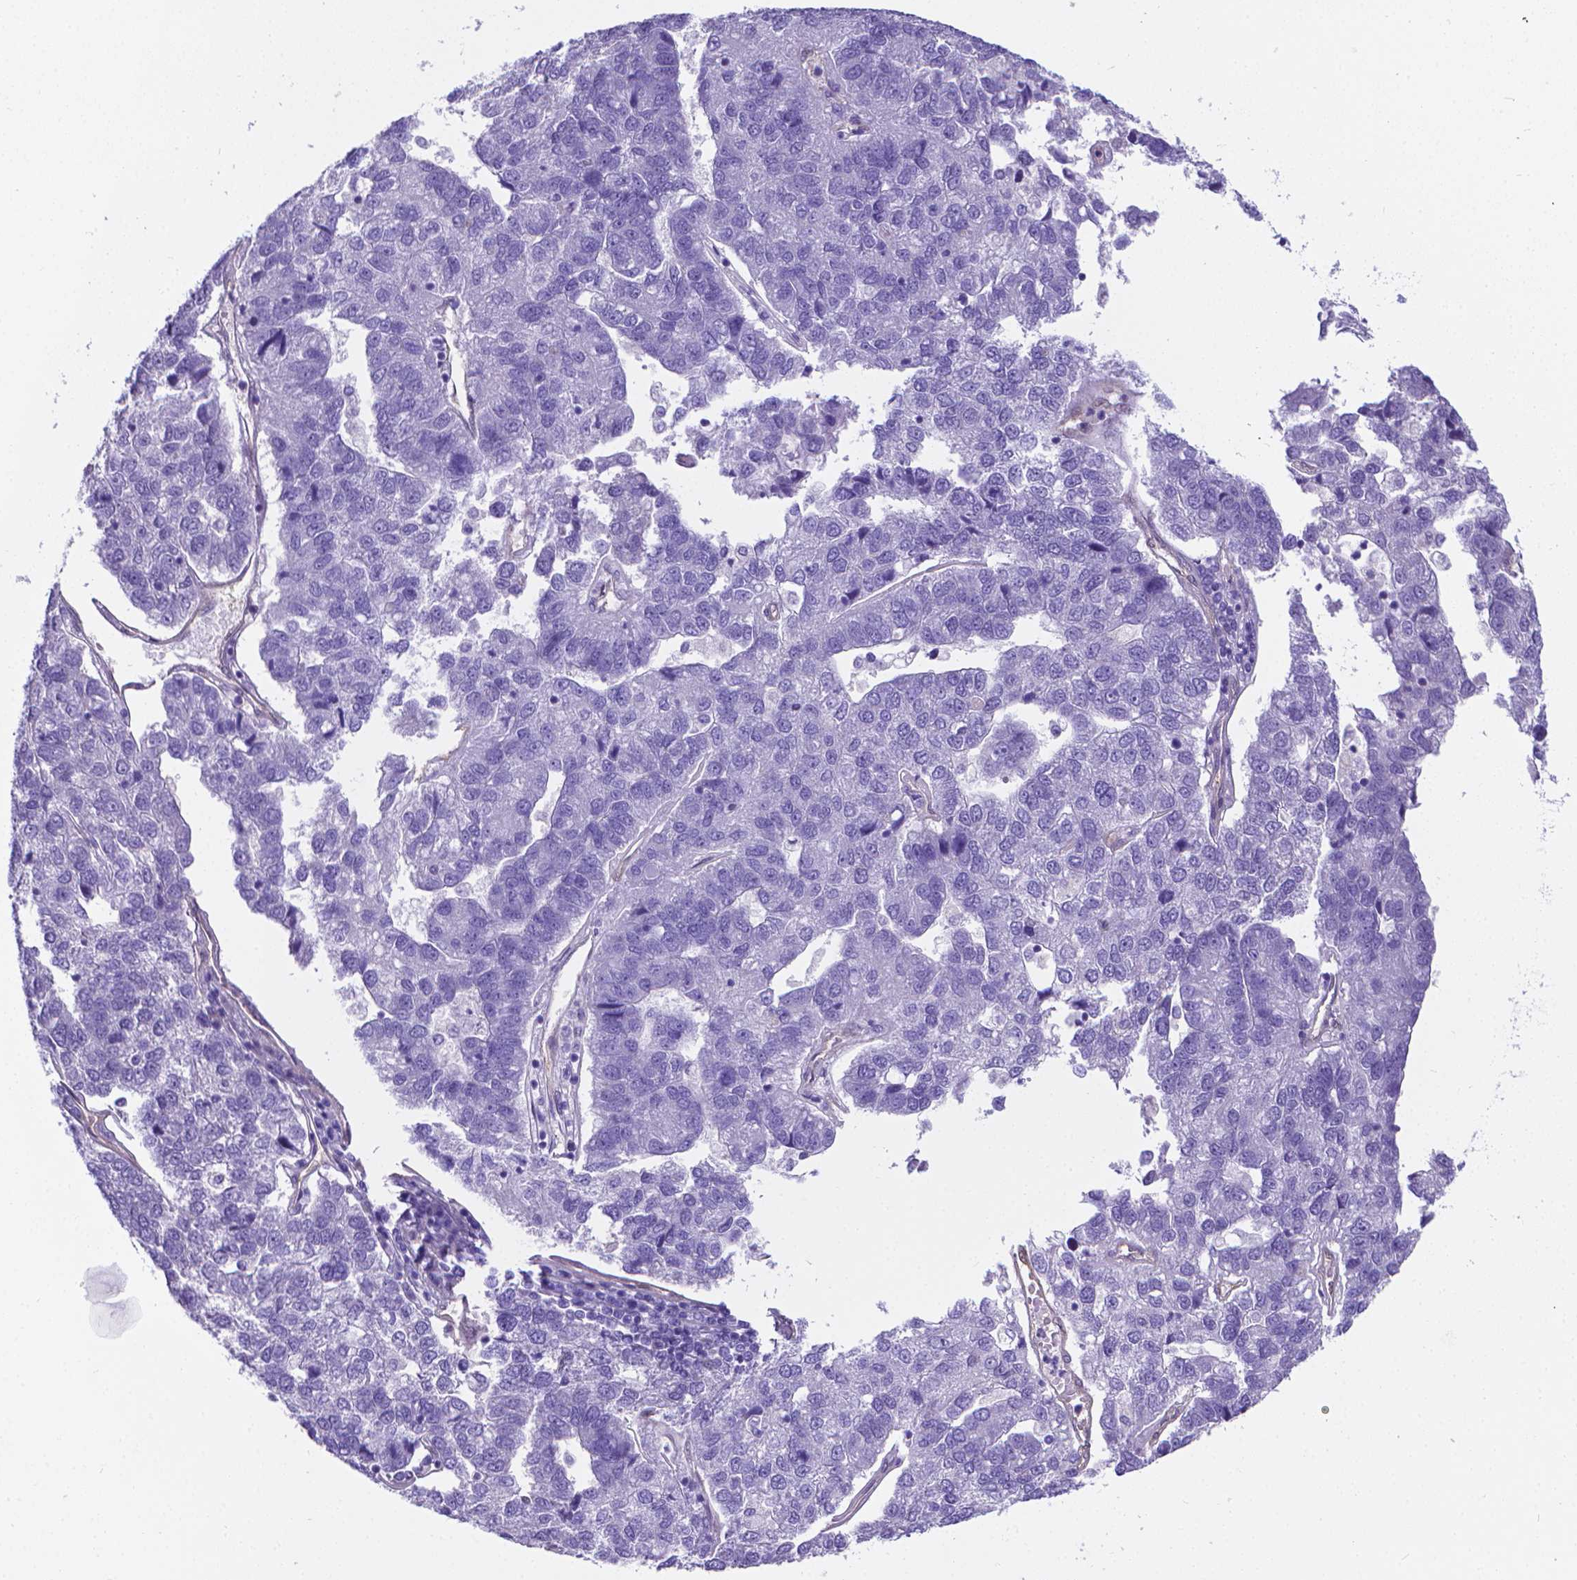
{"staining": {"intensity": "negative", "quantity": "none", "location": "none"}, "tissue": "pancreatic cancer", "cell_type": "Tumor cells", "image_type": "cancer", "snomed": [{"axis": "morphology", "description": "Adenocarcinoma, NOS"}, {"axis": "topography", "description": "Pancreas"}], "caption": "An immunohistochemistry (IHC) photomicrograph of pancreatic cancer is shown. There is no staining in tumor cells of pancreatic cancer.", "gene": "CLIC4", "patient": {"sex": "female", "age": 61}}